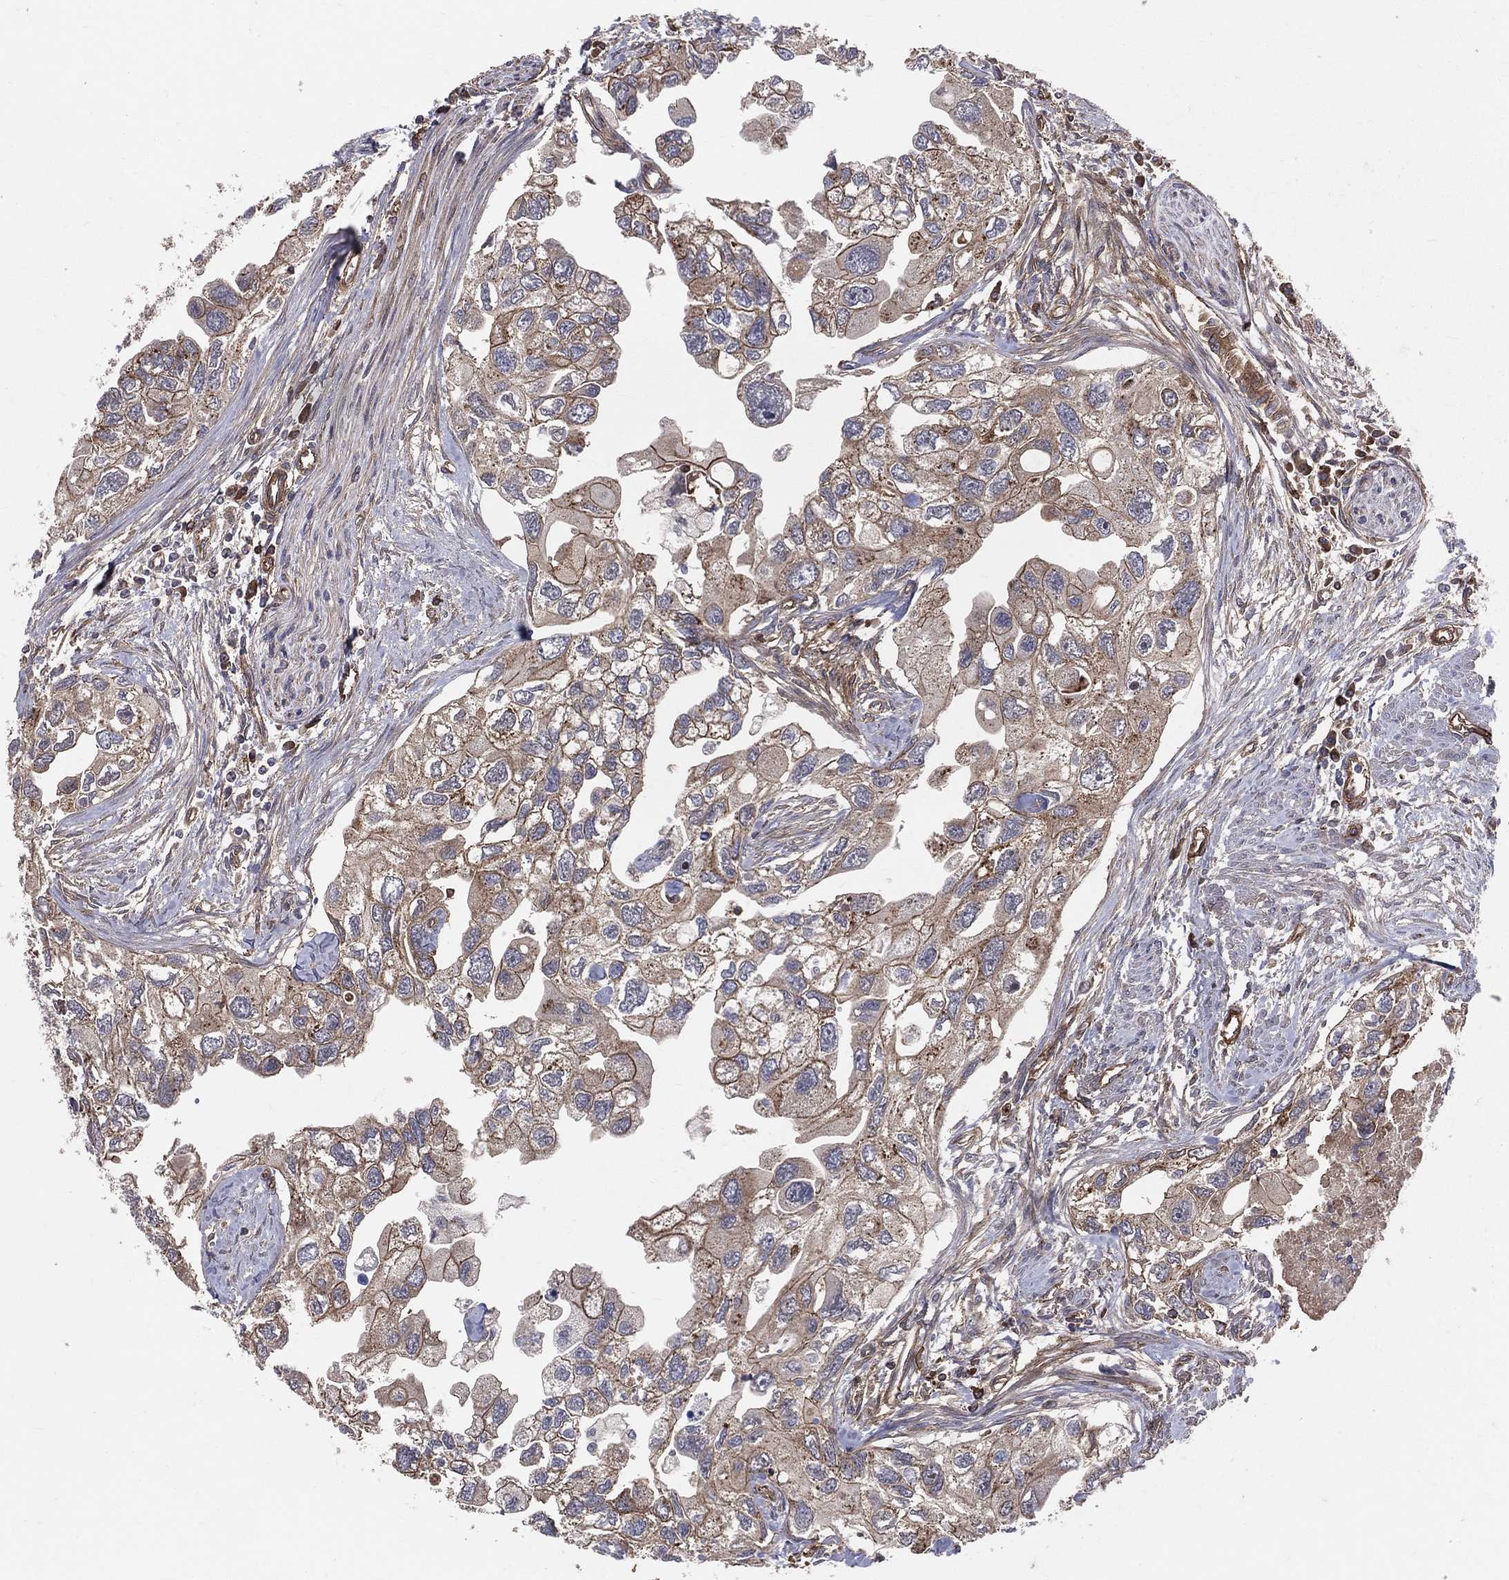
{"staining": {"intensity": "moderate", "quantity": "25%-75%", "location": "cytoplasmic/membranous"}, "tissue": "urothelial cancer", "cell_type": "Tumor cells", "image_type": "cancer", "snomed": [{"axis": "morphology", "description": "Urothelial carcinoma, High grade"}, {"axis": "topography", "description": "Urinary bladder"}], "caption": "Urothelial cancer stained for a protein (brown) demonstrates moderate cytoplasmic/membranous positive positivity in approximately 25%-75% of tumor cells.", "gene": "ENTPD1", "patient": {"sex": "male", "age": 59}}